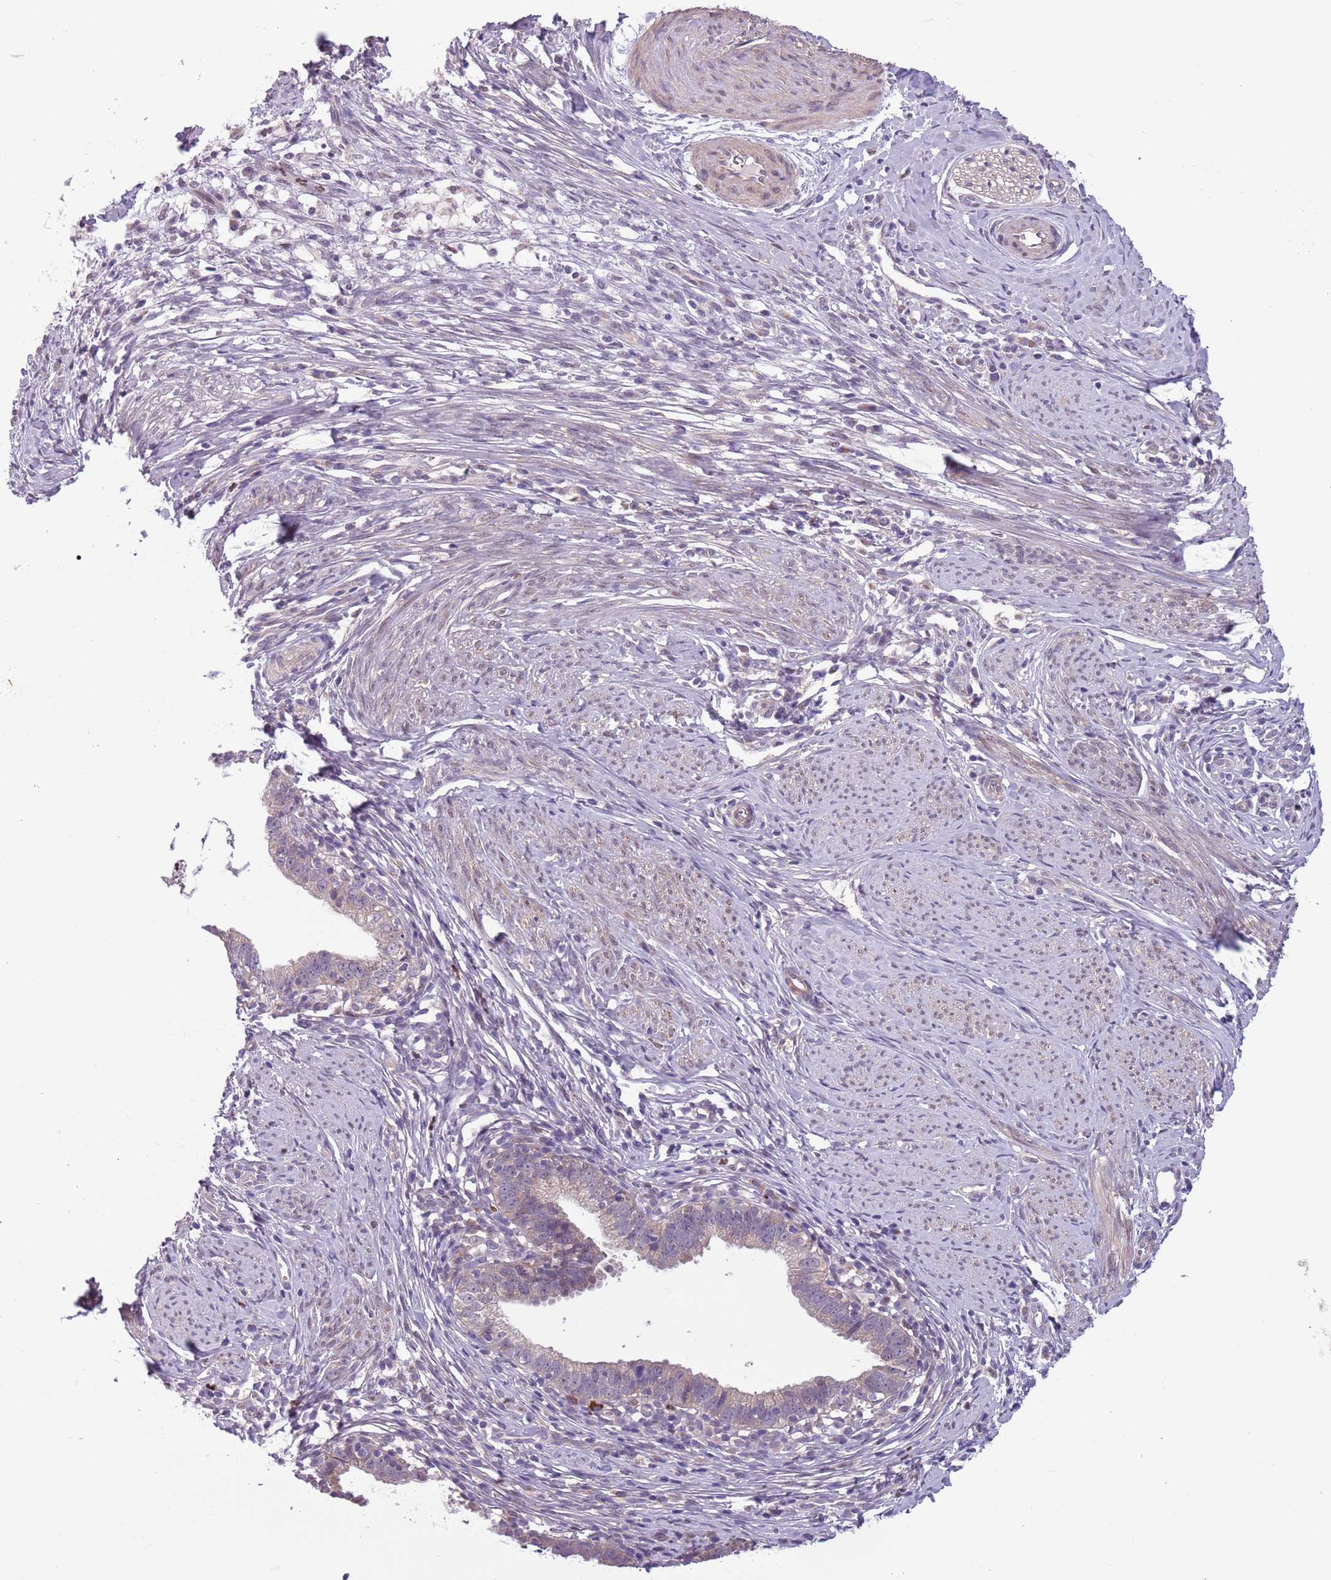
{"staining": {"intensity": "negative", "quantity": "none", "location": "none"}, "tissue": "cervical cancer", "cell_type": "Tumor cells", "image_type": "cancer", "snomed": [{"axis": "morphology", "description": "Adenocarcinoma, NOS"}, {"axis": "topography", "description": "Cervix"}], "caption": "Immunohistochemical staining of cervical cancer (adenocarcinoma) demonstrates no significant staining in tumor cells. Brightfield microscopy of immunohistochemistry stained with DAB (brown) and hematoxylin (blue), captured at high magnification.", "gene": "ADCY7", "patient": {"sex": "female", "age": 36}}